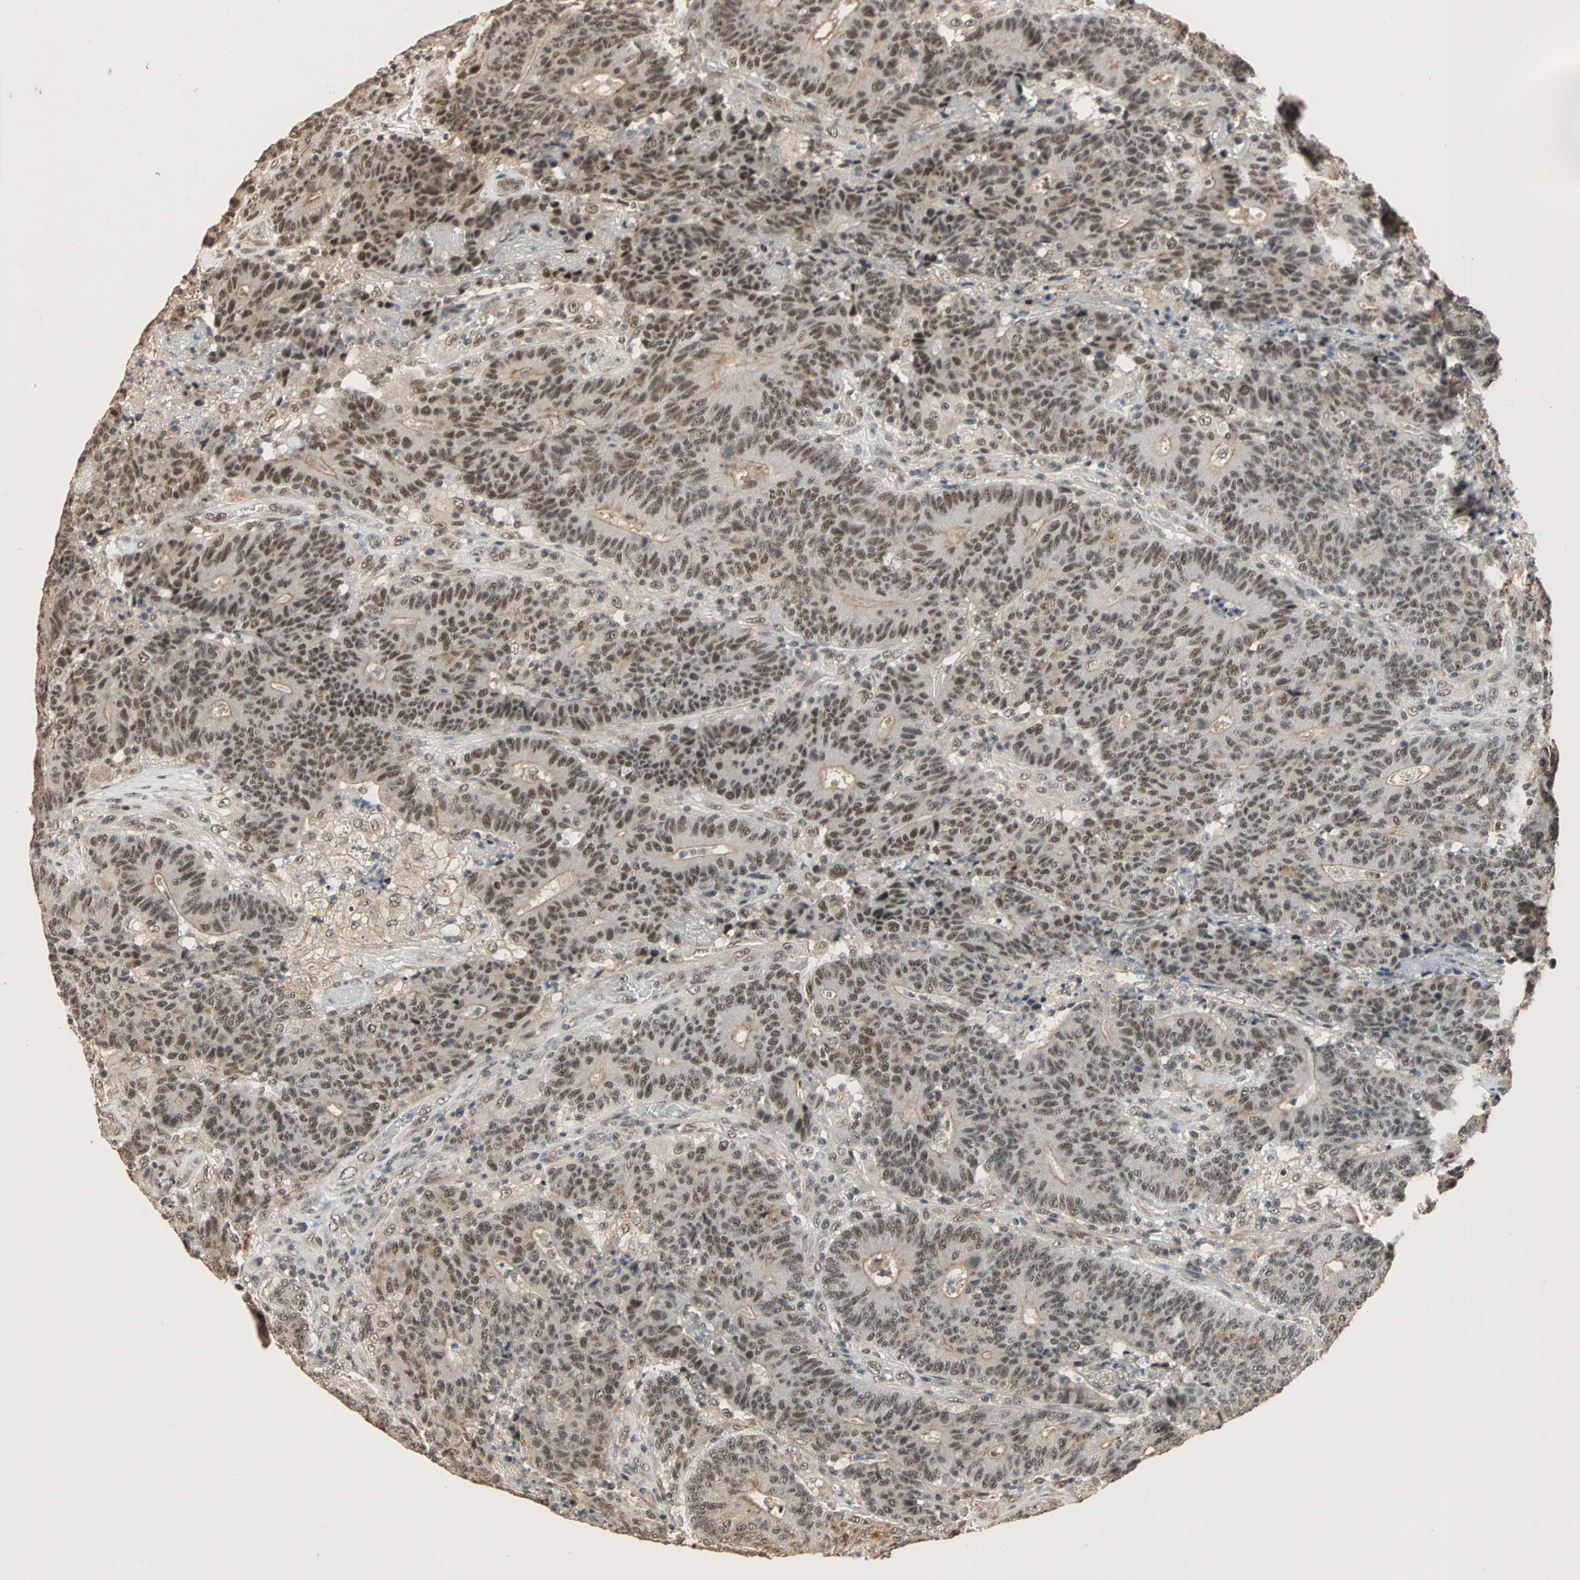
{"staining": {"intensity": "moderate", "quantity": ">75%", "location": "nuclear"}, "tissue": "colorectal cancer", "cell_type": "Tumor cells", "image_type": "cancer", "snomed": [{"axis": "morphology", "description": "Normal tissue, NOS"}, {"axis": "morphology", "description": "Adenocarcinoma, NOS"}, {"axis": "topography", "description": "Colon"}], "caption": "Protein staining by IHC shows moderate nuclear staining in about >75% of tumor cells in colorectal adenocarcinoma.", "gene": "CDC5L", "patient": {"sex": "female", "age": 75}}